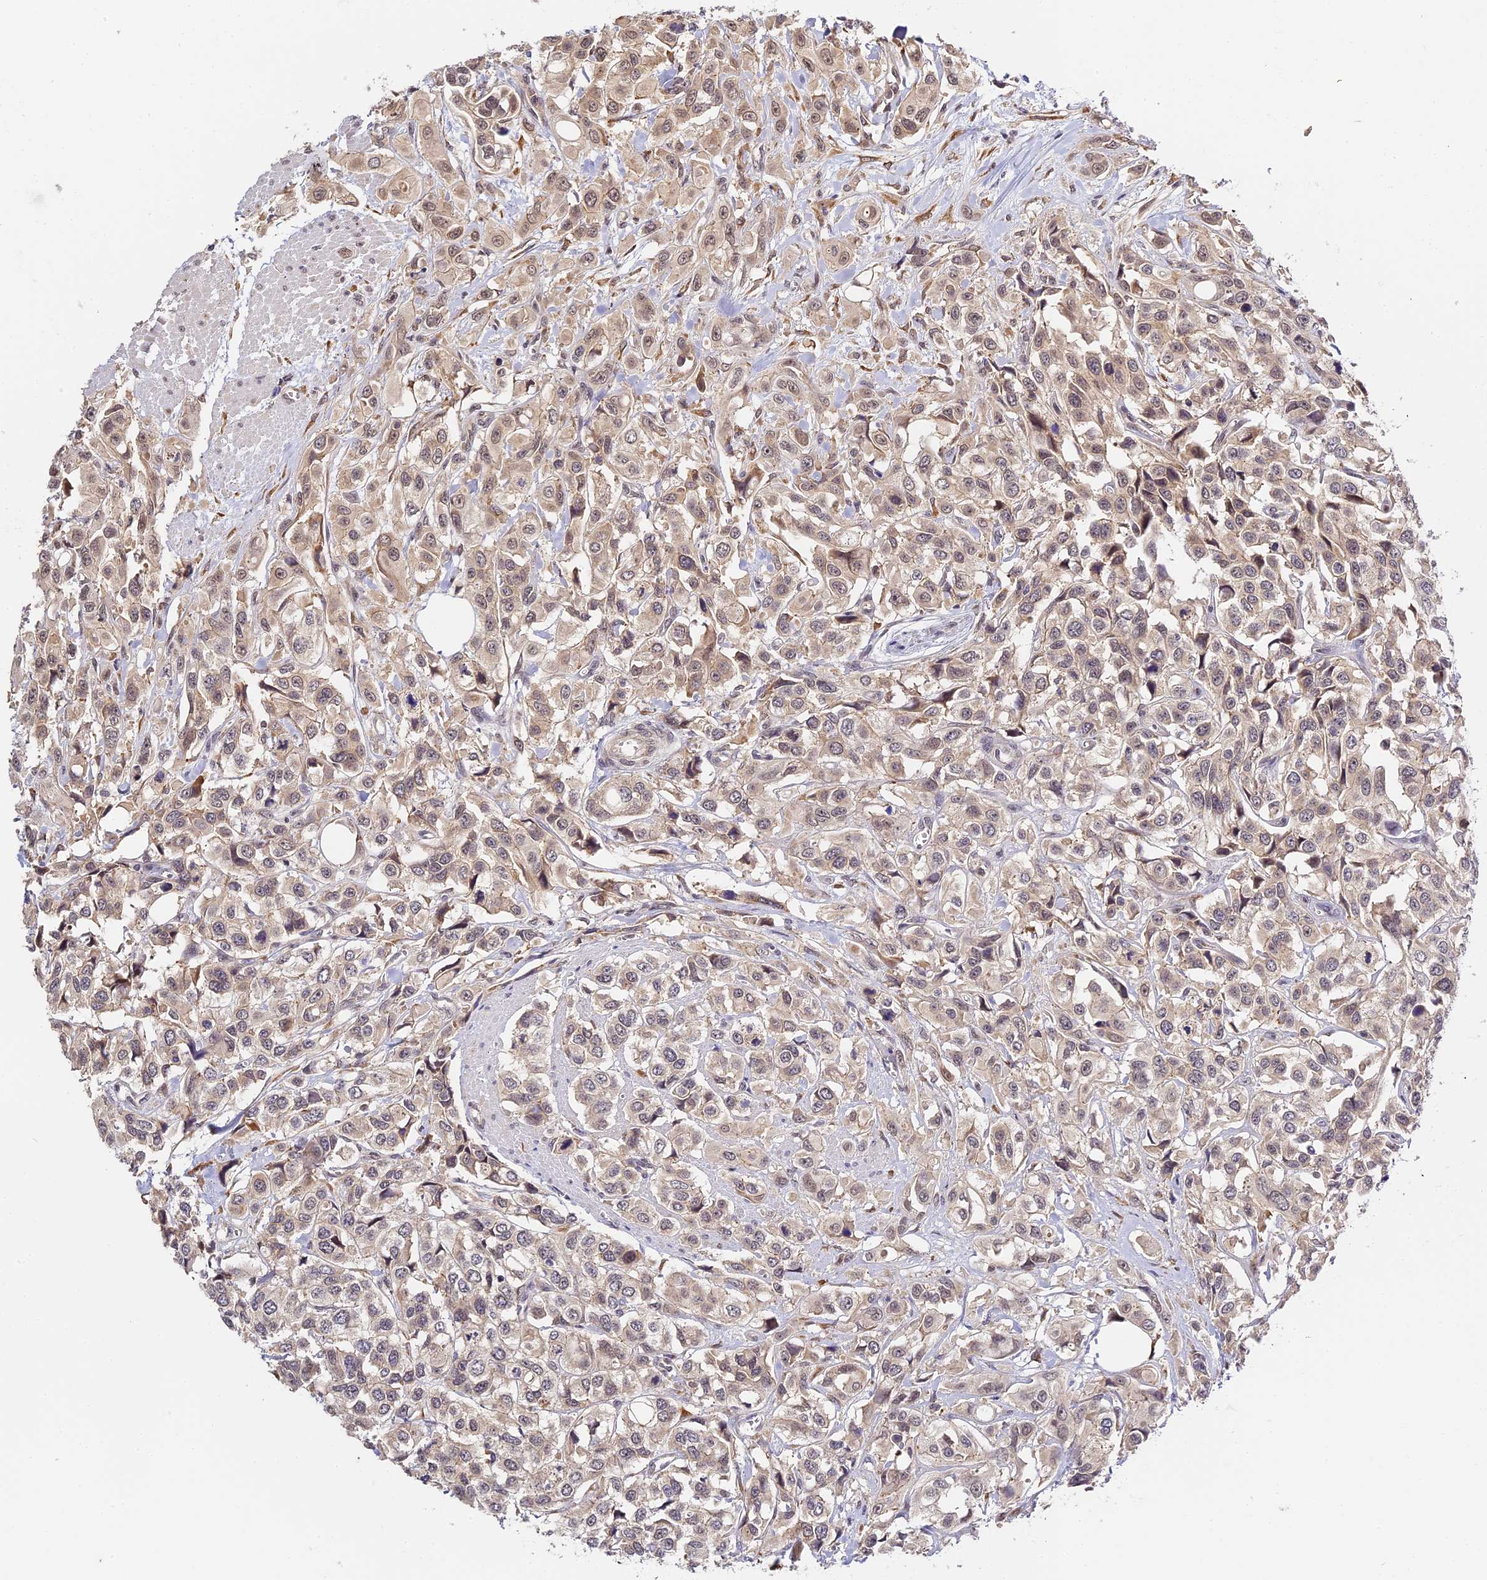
{"staining": {"intensity": "weak", "quantity": ">75%", "location": "cytoplasmic/membranous,nuclear"}, "tissue": "urothelial cancer", "cell_type": "Tumor cells", "image_type": "cancer", "snomed": [{"axis": "morphology", "description": "Urothelial carcinoma, High grade"}, {"axis": "topography", "description": "Urinary bladder"}], "caption": "DAB (3,3'-diaminobenzidine) immunohistochemical staining of human urothelial cancer exhibits weak cytoplasmic/membranous and nuclear protein positivity in approximately >75% of tumor cells.", "gene": "IMPACT", "patient": {"sex": "male", "age": 67}}